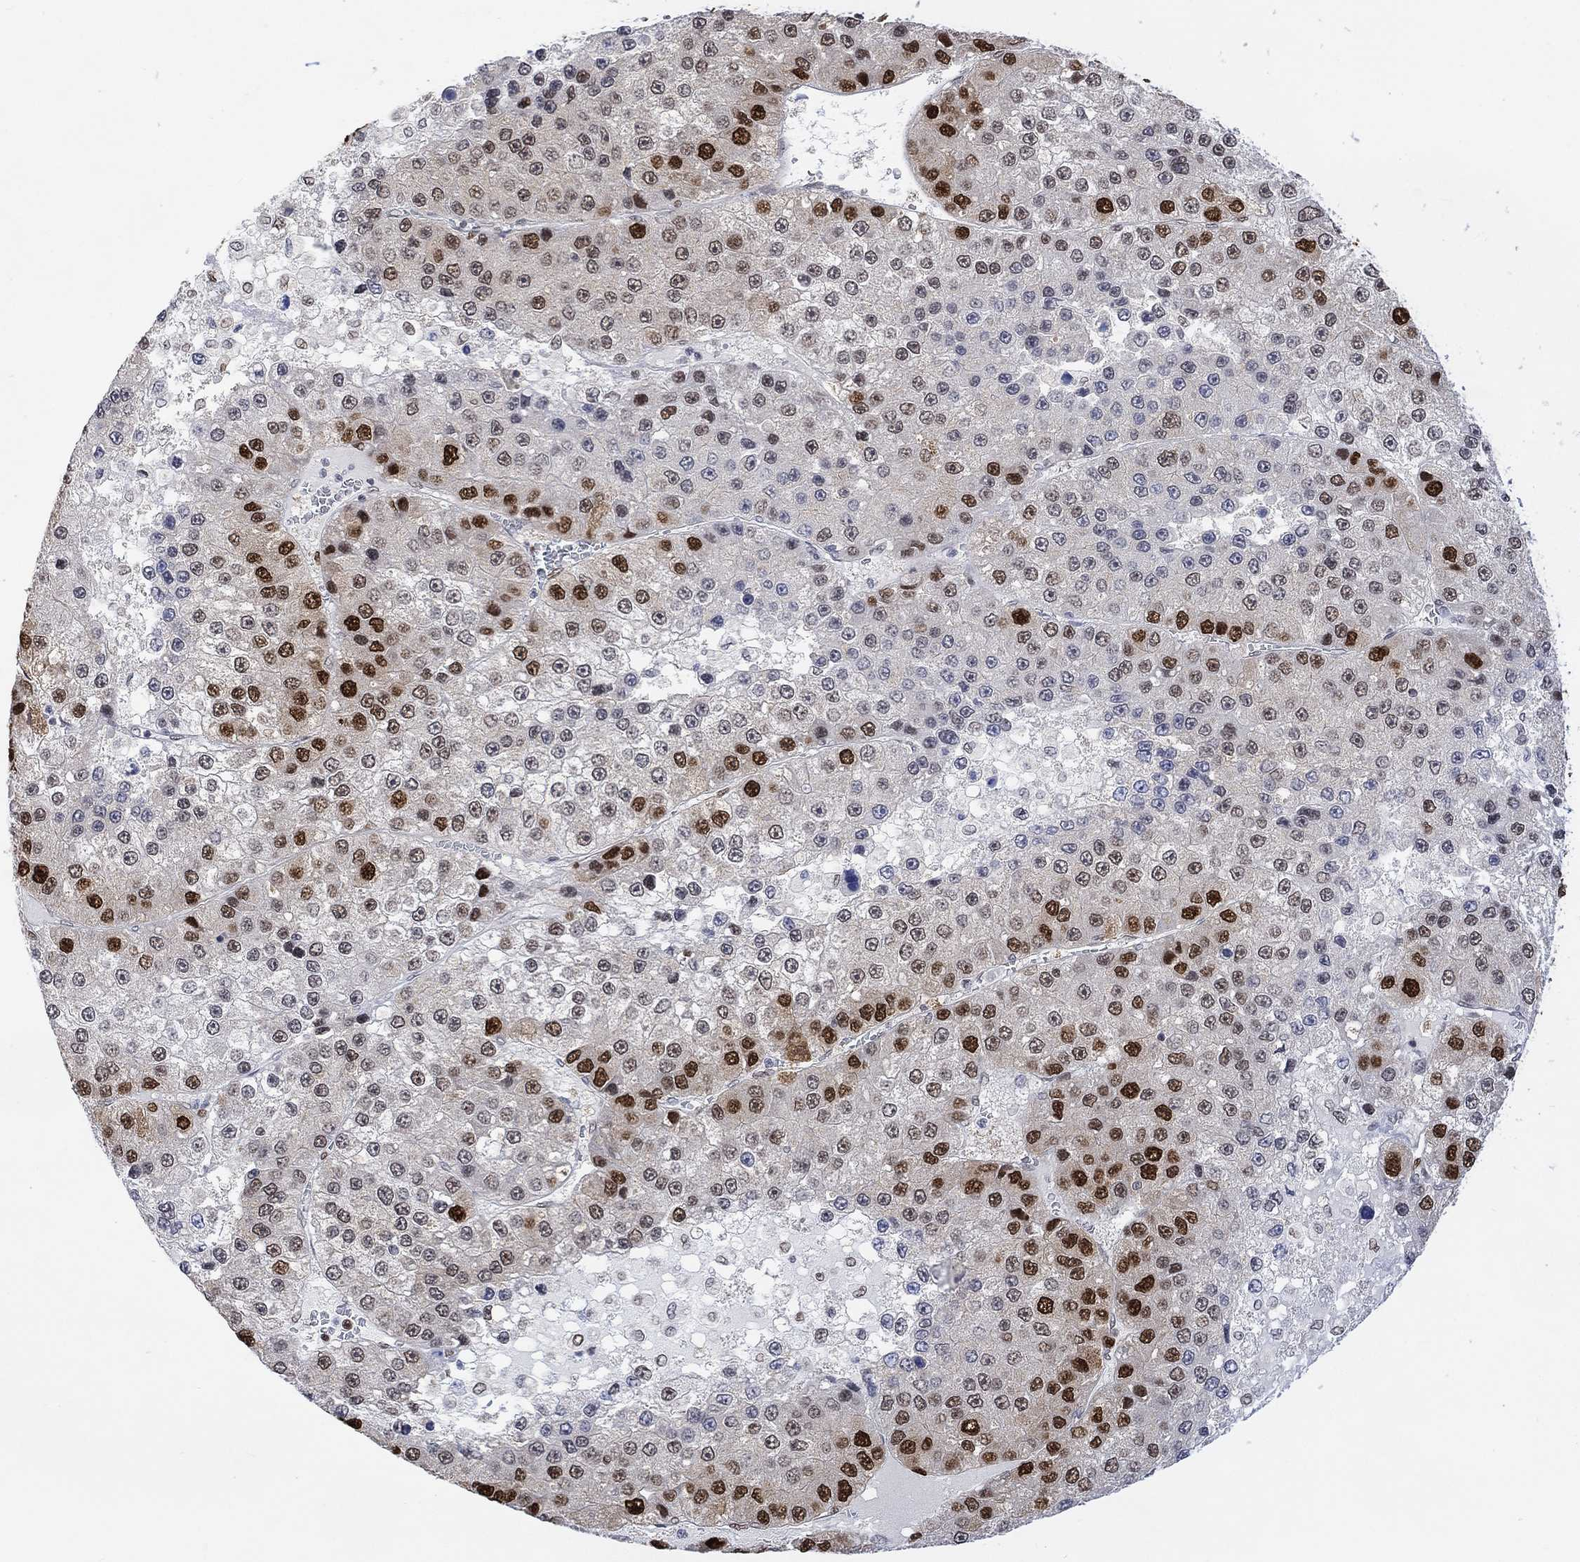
{"staining": {"intensity": "strong", "quantity": "25%-75%", "location": "nuclear"}, "tissue": "liver cancer", "cell_type": "Tumor cells", "image_type": "cancer", "snomed": [{"axis": "morphology", "description": "Carcinoma, Hepatocellular, NOS"}, {"axis": "topography", "description": "Liver"}], "caption": "An immunohistochemistry micrograph of tumor tissue is shown. Protein staining in brown shows strong nuclear positivity in liver hepatocellular carcinoma within tumor cells.", "gene": "RAD54L2", "patient": {"sex": "female", "age": 73}}